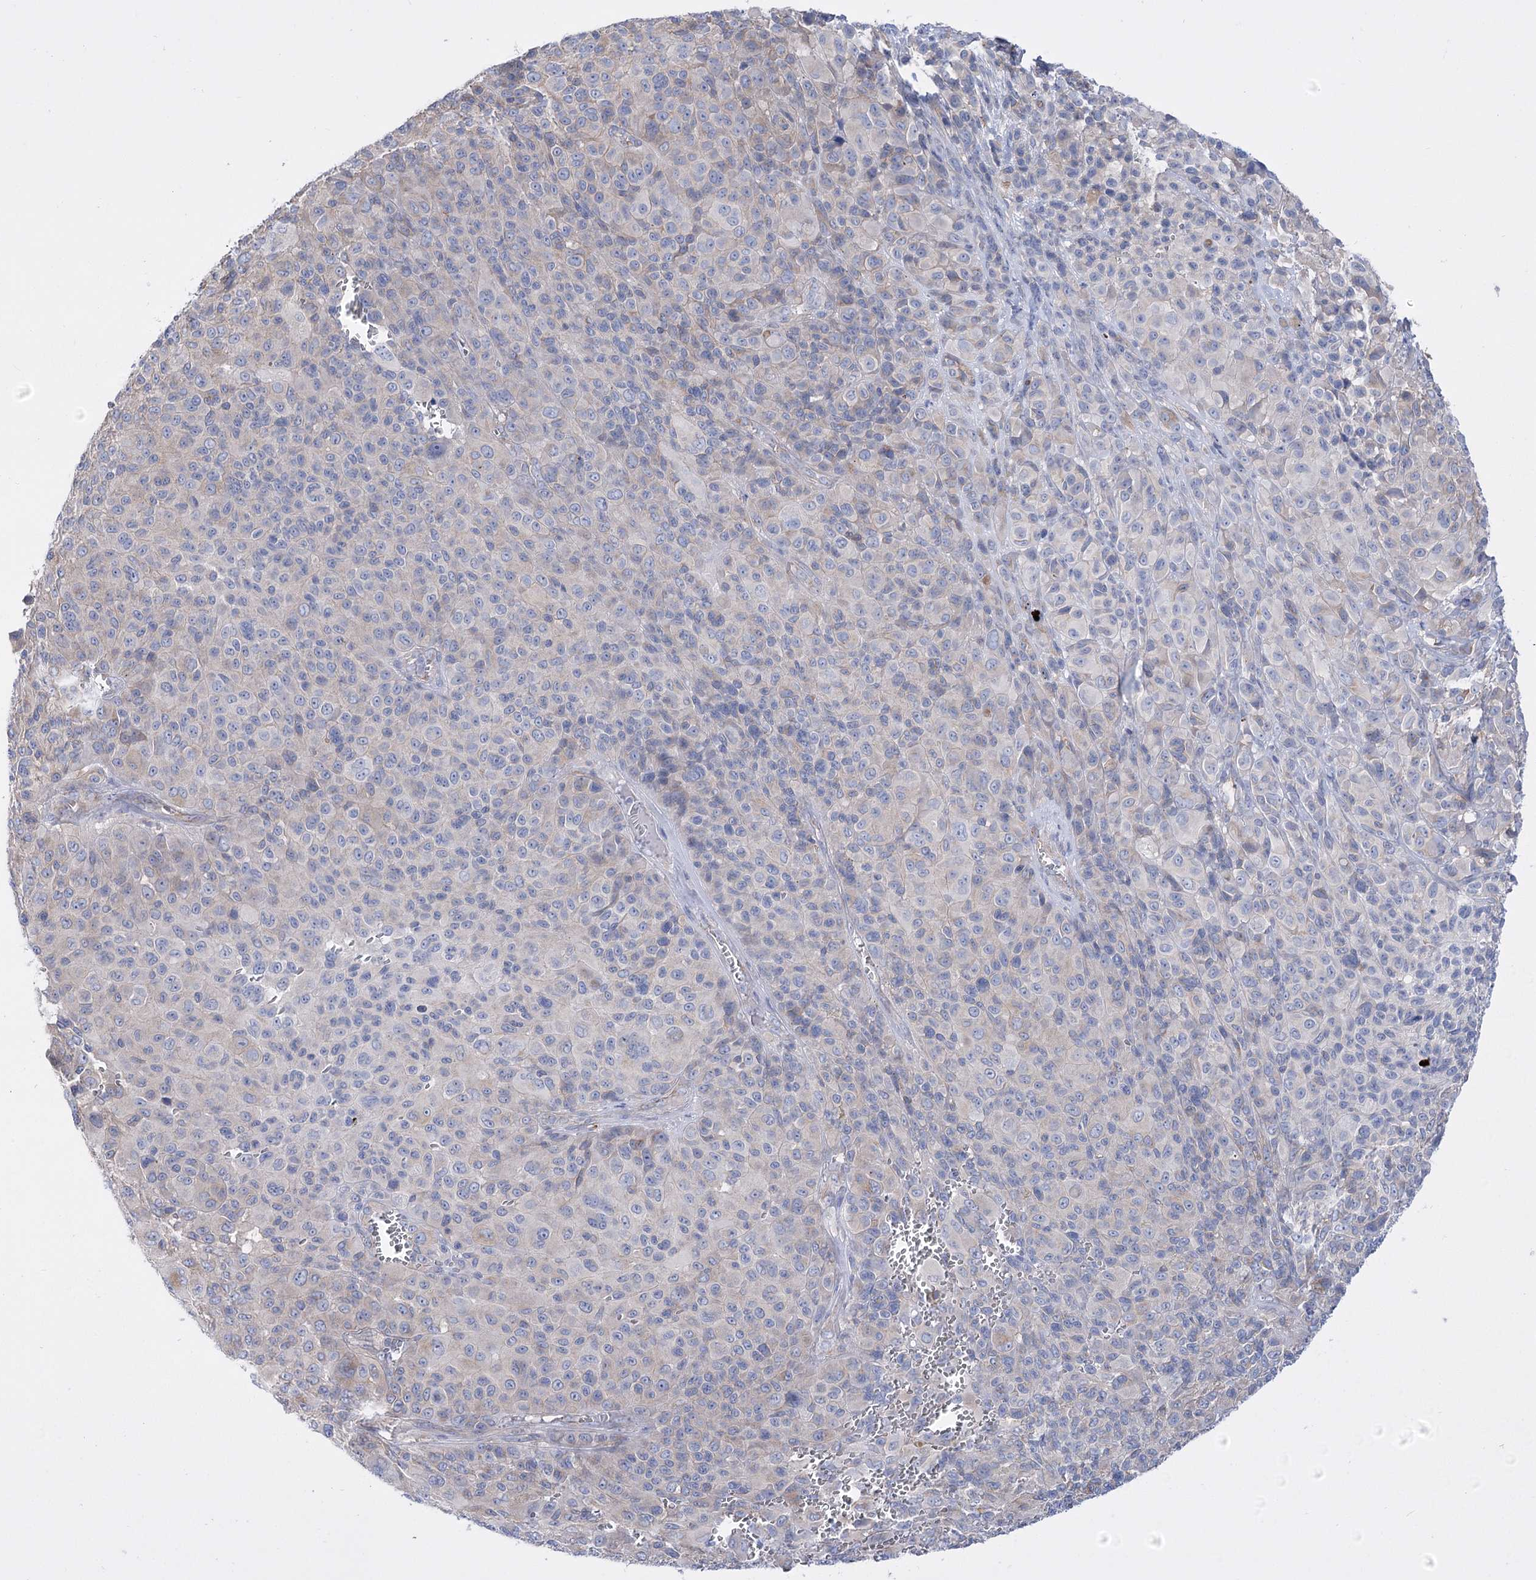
{"staining": {"intensity": "negative", "quantity": "none", "location": "none"}, "tissue": "melanoma", "cell_type": "Tumor cells", "image_type": "cancer", "snomed": [{"axis": "morphology", "description": "Malignant melanoma, NOS"}, {"axis": "topography", "description": "Skin of trunk"}], "caption": "Immunohistochemistry (IHC) micrograph of neoplastic tissue: human malignant melanoma stained with DAB demonstrates no significant protein expression in tumor cells.", "gene": "LRRC34", "patient": {"sex": "male", "age": 71}}